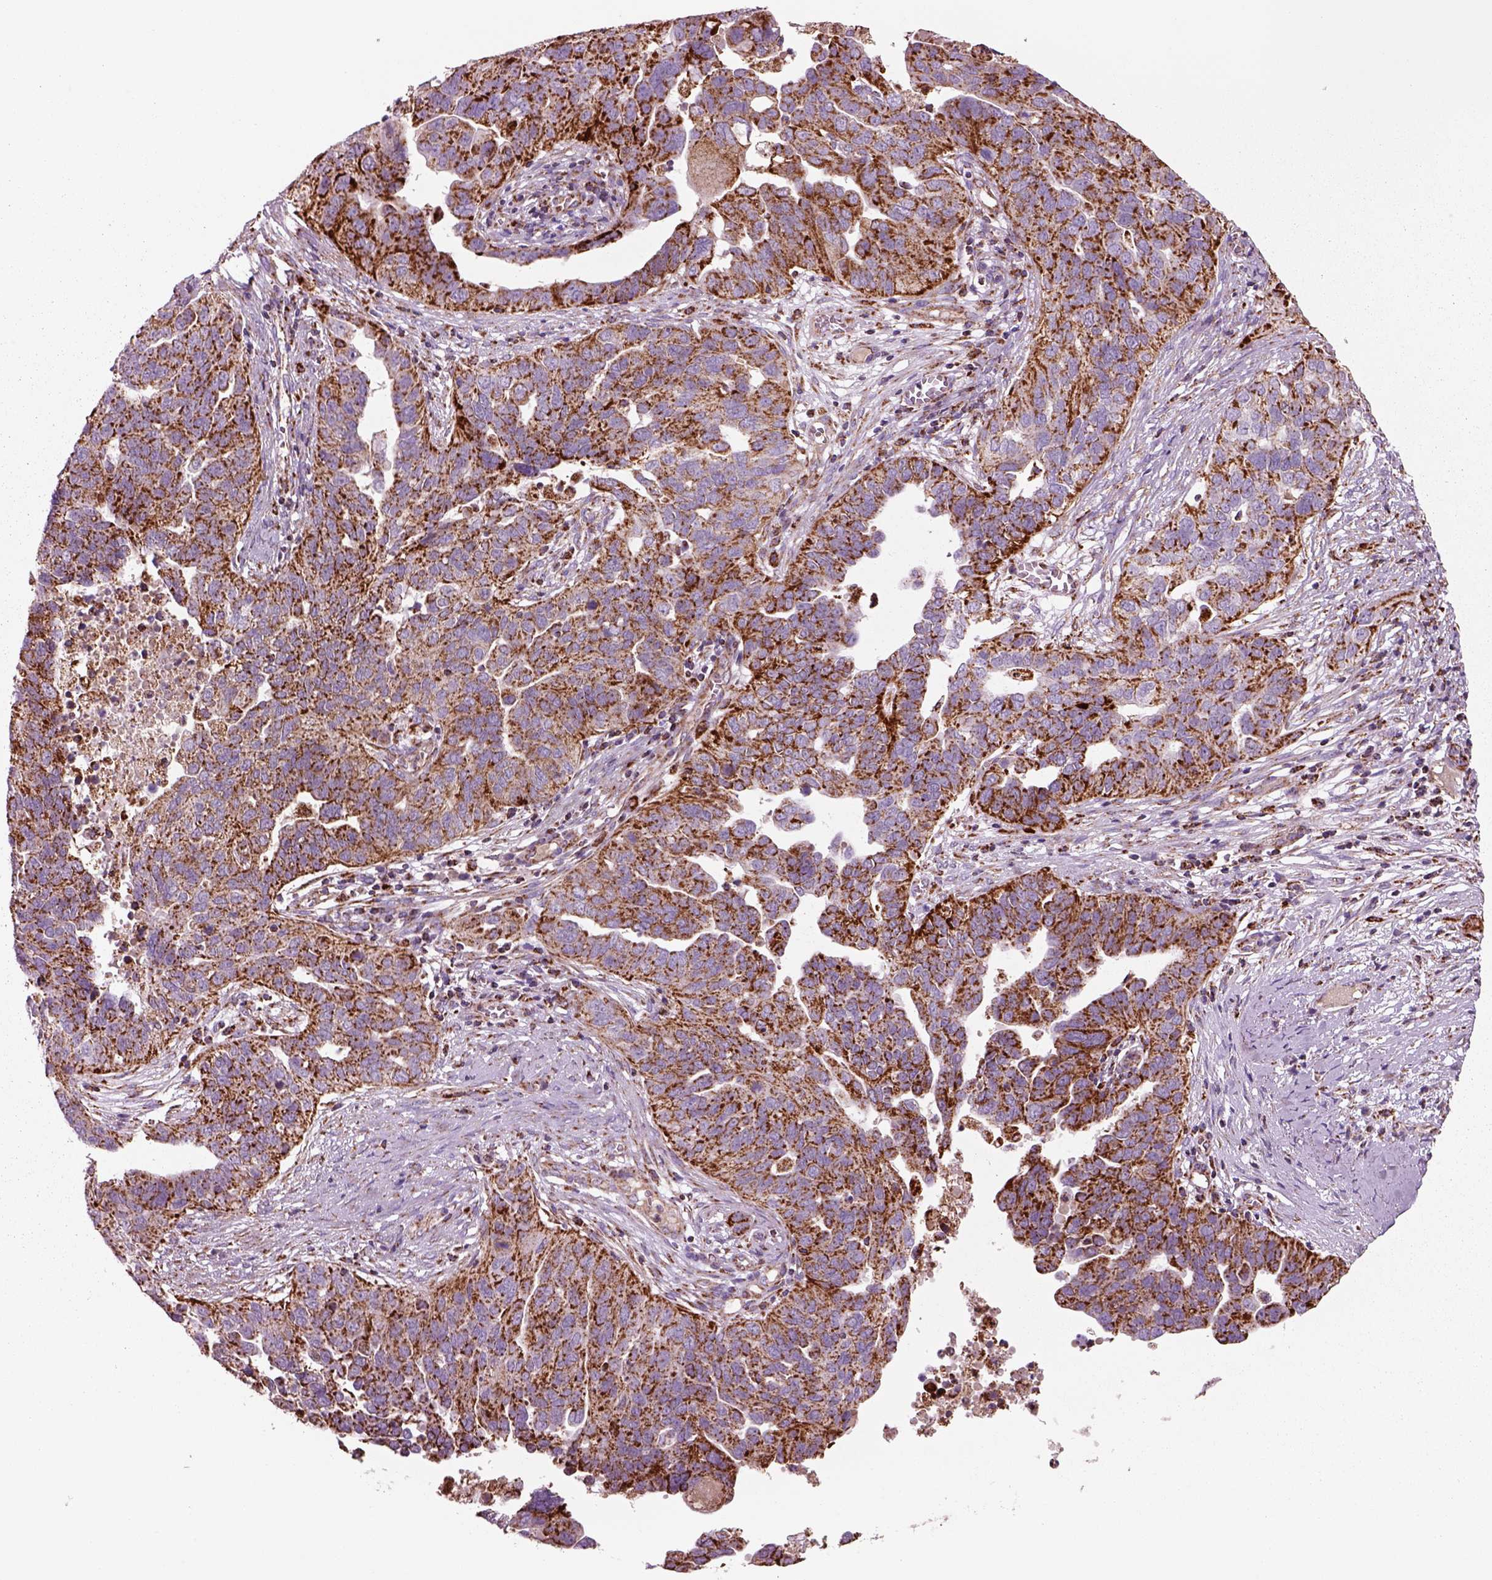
{"staining": {"intensity": "strong", "quantity": ">75%", "location": "cytoplasmic/membranous"}, "tissue": "ovarian cancer", "cell_type": "Tumor cells", "image_type": "cancer", "snomed": [{"axis": "morphology", "description": "Carcinoma, endometroid"}, {"axis": "topography", "description": "Soft tissue"}, {"axis": "topography", "description": "Ovary"}], "caption": "Brown immunohistochemical staining in ovarian endometroid carcinoma demonstrates strong cytoplasmic/membranous positivity in approximately >75% of tumor cells.", "gene": "SLC25A24", "patient": {"sex": "female", "age": 52}}